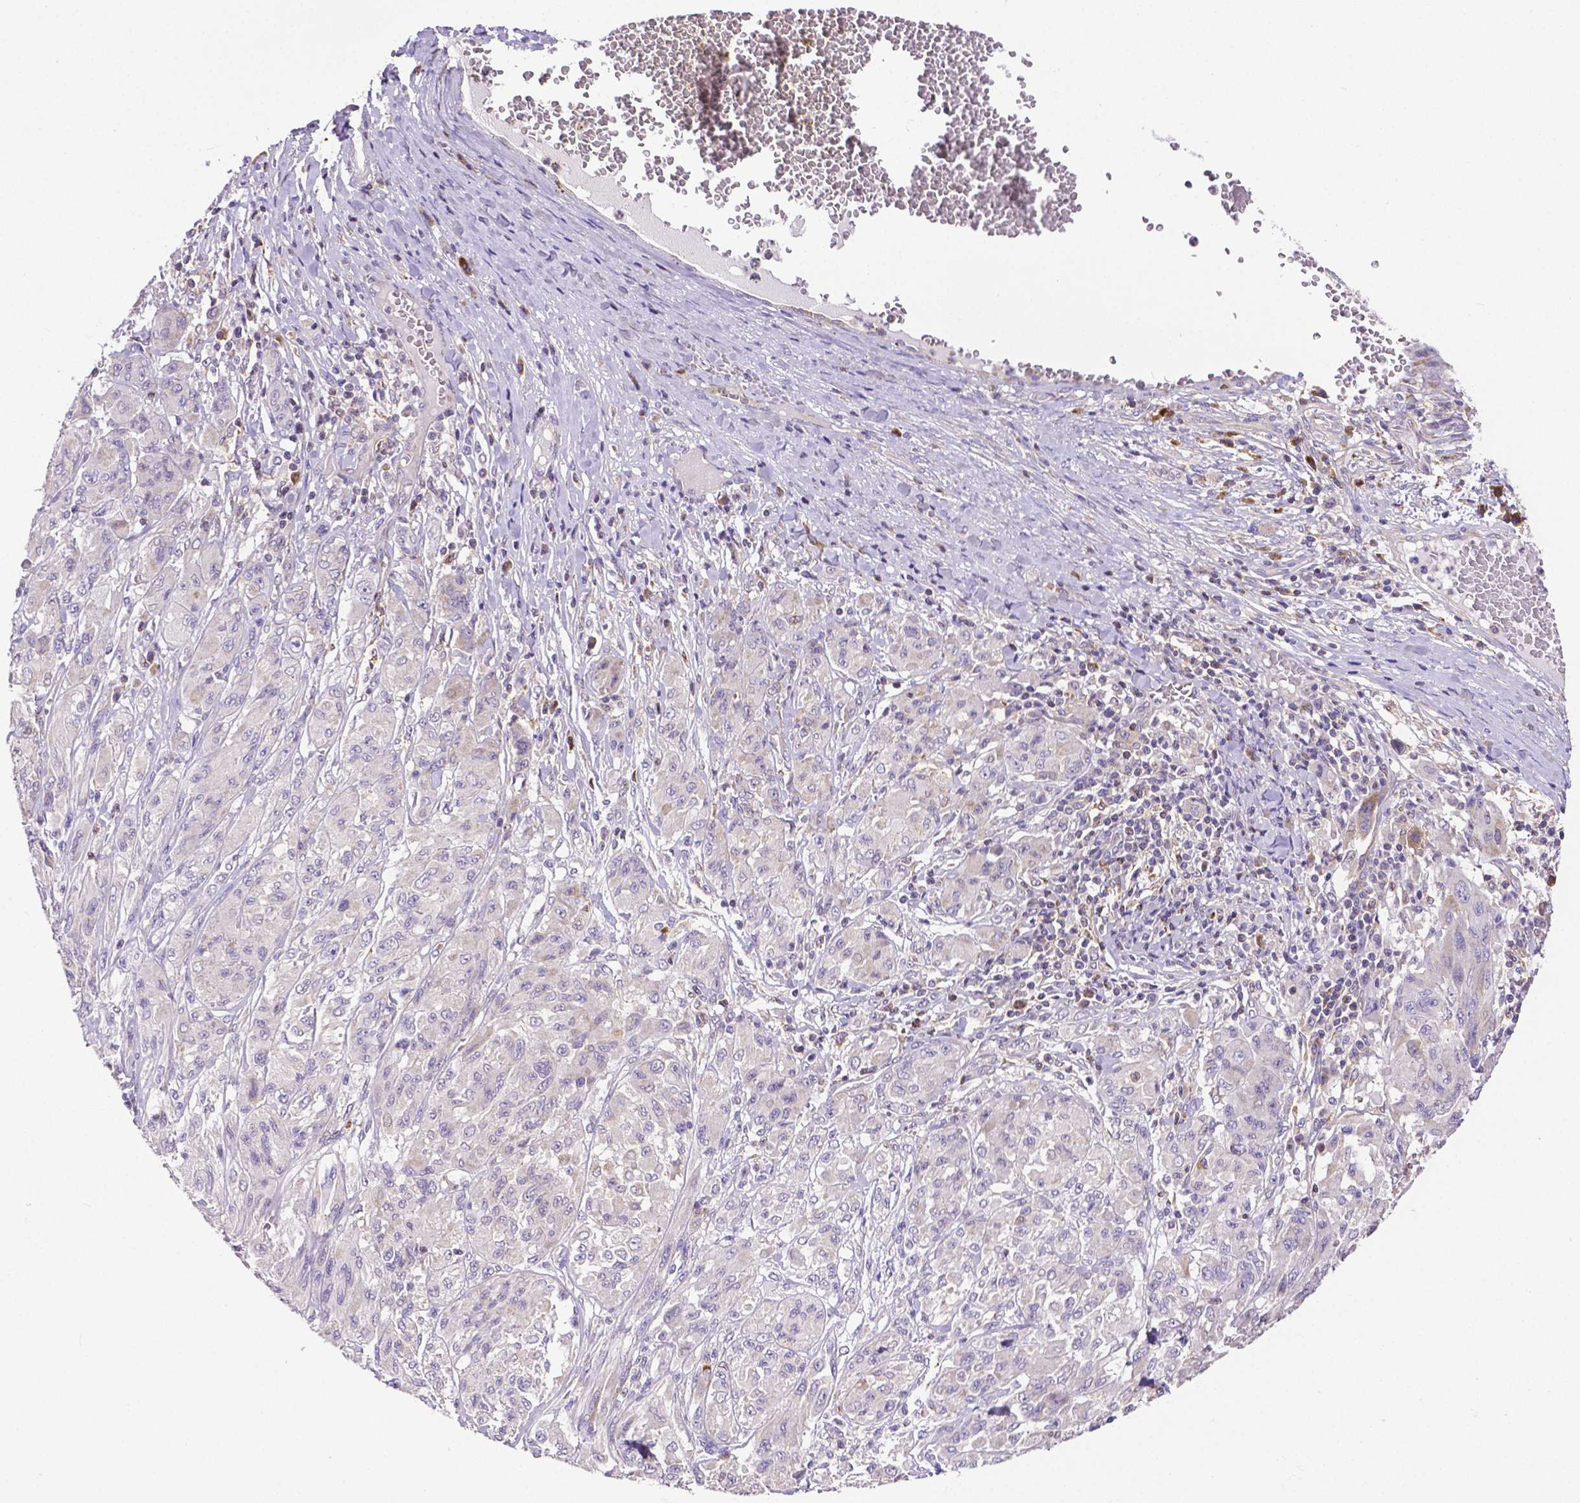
{"staining": {"intensity": "negative", "quantity": "none", "location": "none"}, "tissue": "melanoma", "cell_type": "Tumor cells", "image_type": "cancer", "snomed": [{"axis": "morphology", "description": "Malignant melanoma, NOS"}, {"axis": "topography", "description": "Skin"}], "caption": "IHC of human melanoma reveals no staining in tumor cells.", "gene": "MCL1", "patient": {"sex": "female", "age": 91}}